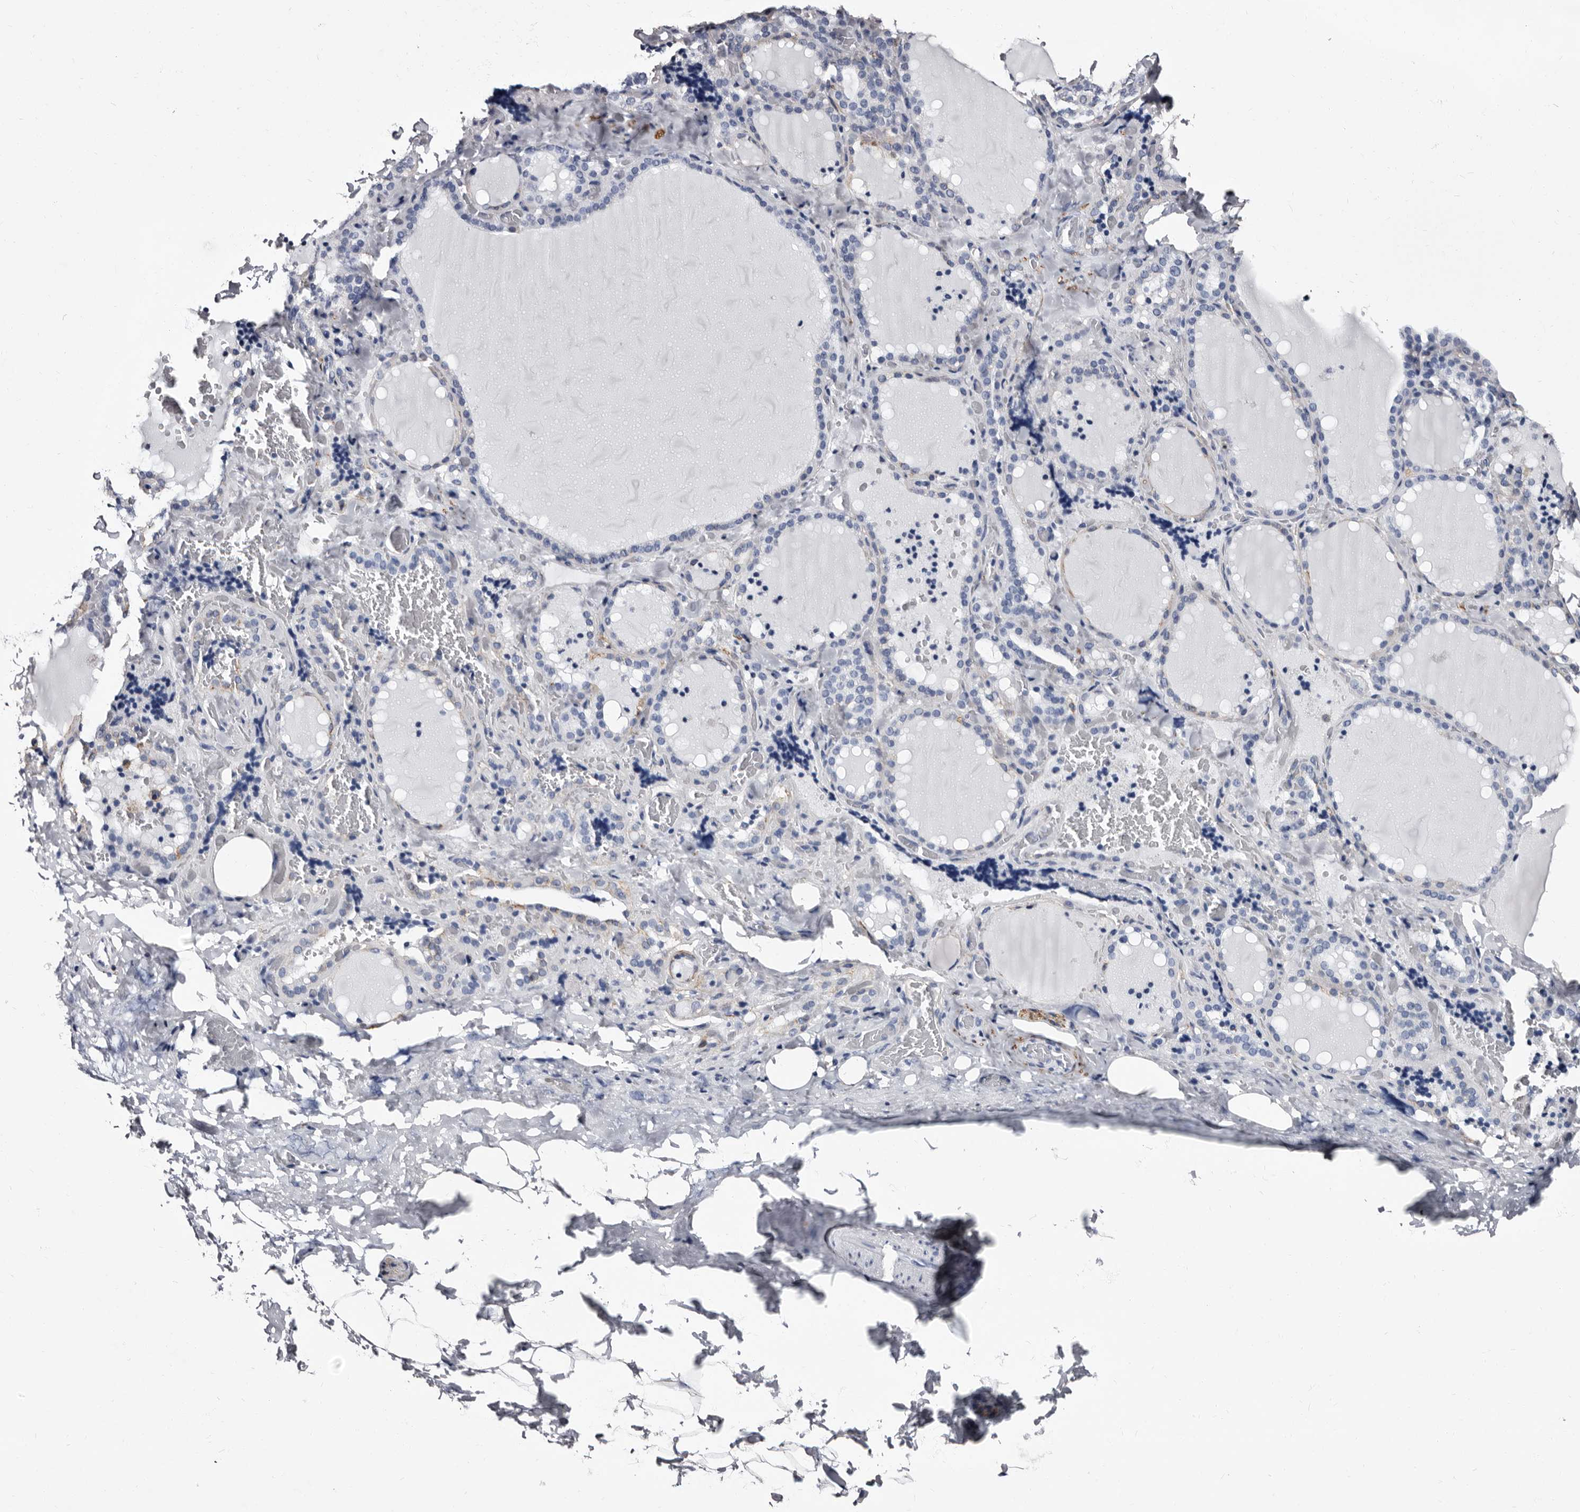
{"staining": {"intensity": "negative", "quantity": "none", "location": "none"}, "tissue": "thyroid gland", "cell_type": "Glandular cells", "image_type": "normal", "snomed": [{"axis": "morphology", "description": "Normal tissue, NOS"}, {"axis": "topography", "description": "Thyroid gland"}], "caption": "High magnification brightfield microscopy of unremarkable thyroid gland stained with DAB (3,3'-diaminobenzidine) (brown) and counterstained with hematoxylin (blue): glandular cells show no significant expression.", "gene": "EPB41L3", "patient": {"sex": "female", "age": 22}}